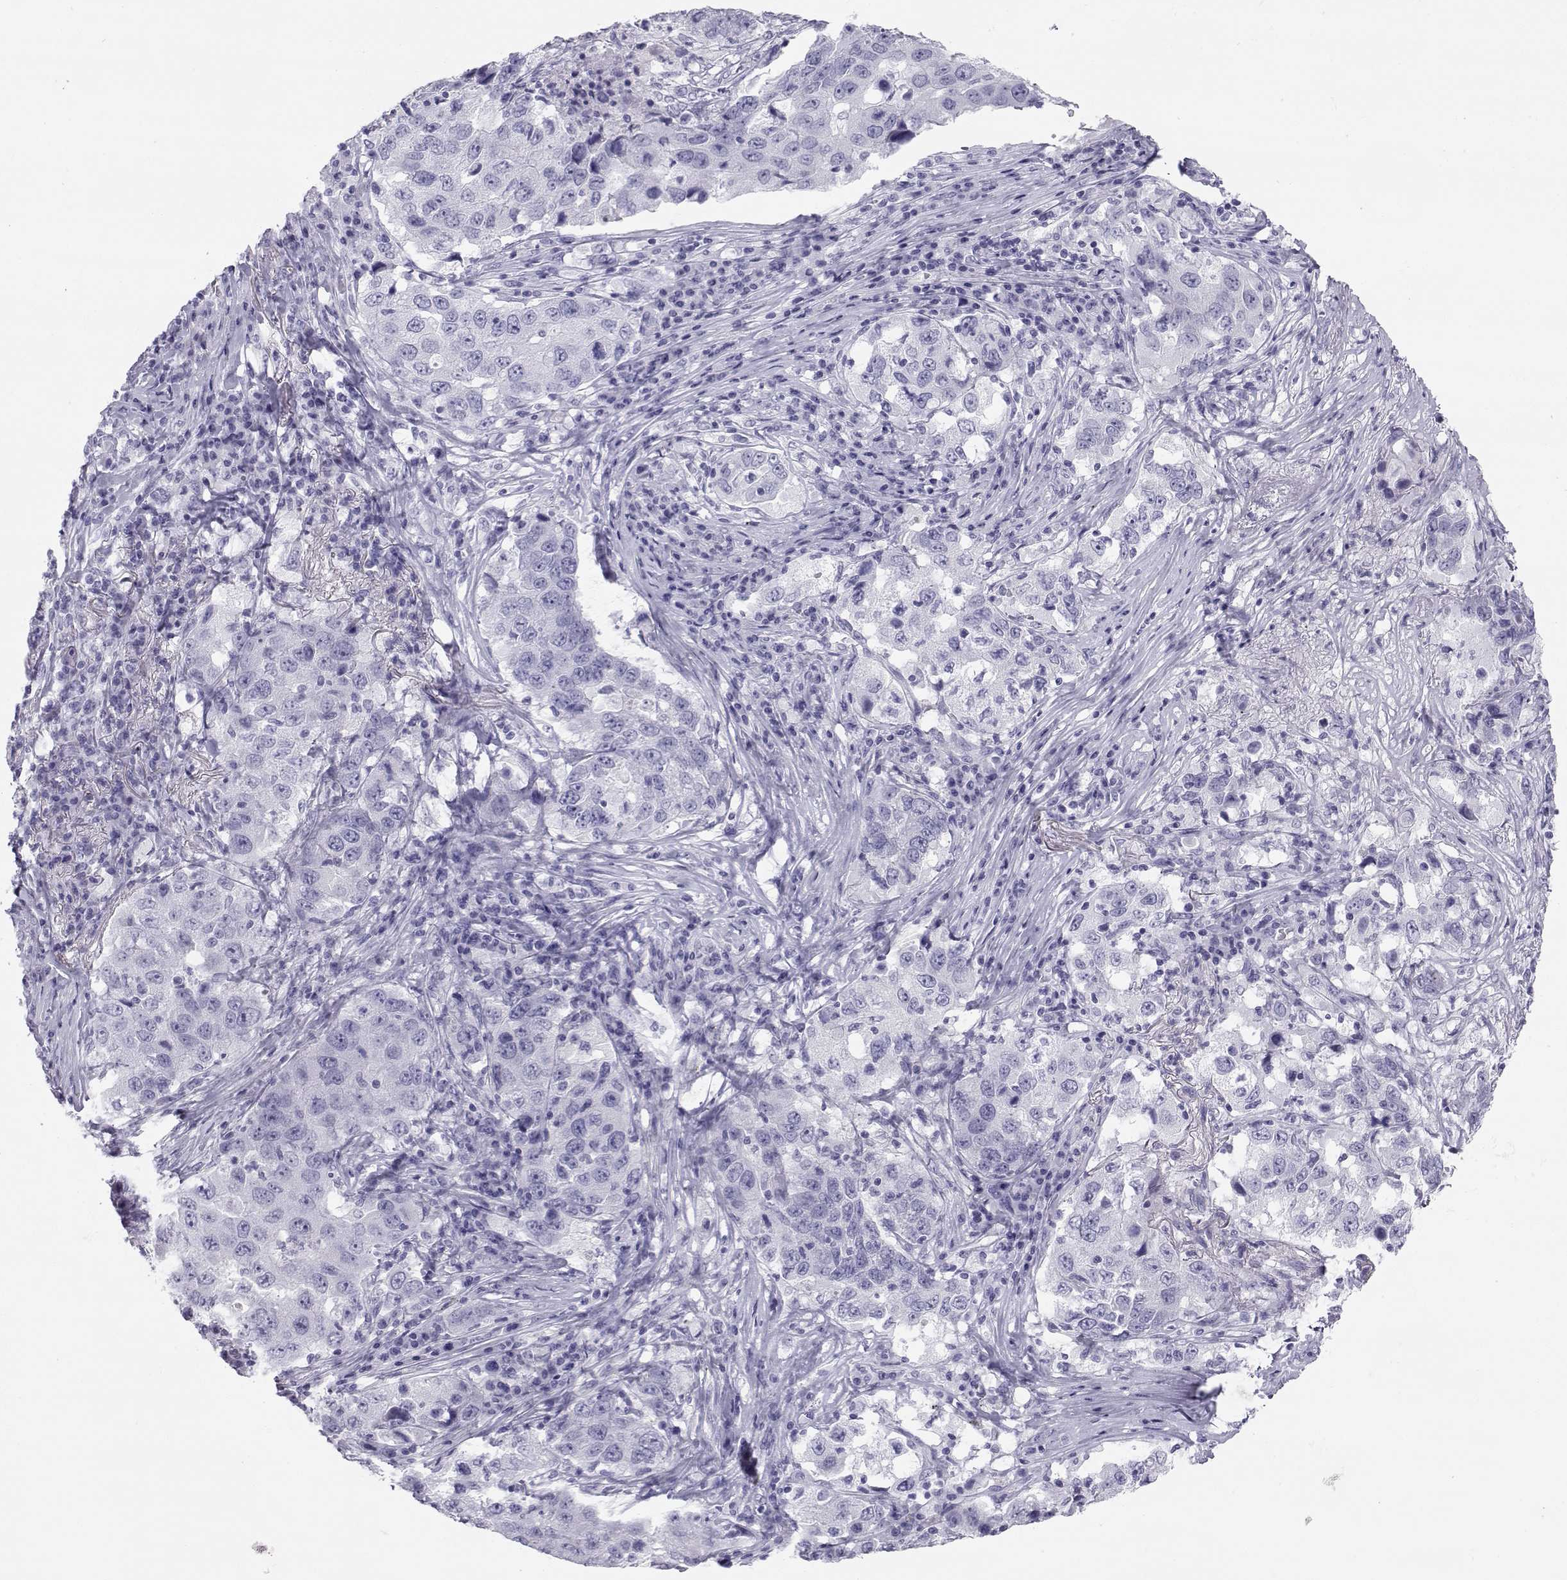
{"staining": {"intensity": "negative", "quantity": "none", "location": "none"}, "tissue": "lung cancer", "cell_type": "Tumor cells", "image_type": "cancer", "snomed": [{"axis": "morphology", "description": "Adenocarcinoma, NOS"}, {"axis": "topography", "description": "Lung"}], "caption": "Tumor cells are negative for brown protein staining in lung cancer (adenocarcinoma).", "gene": "SST", "patient": {"sex": "male", "age": 73}}